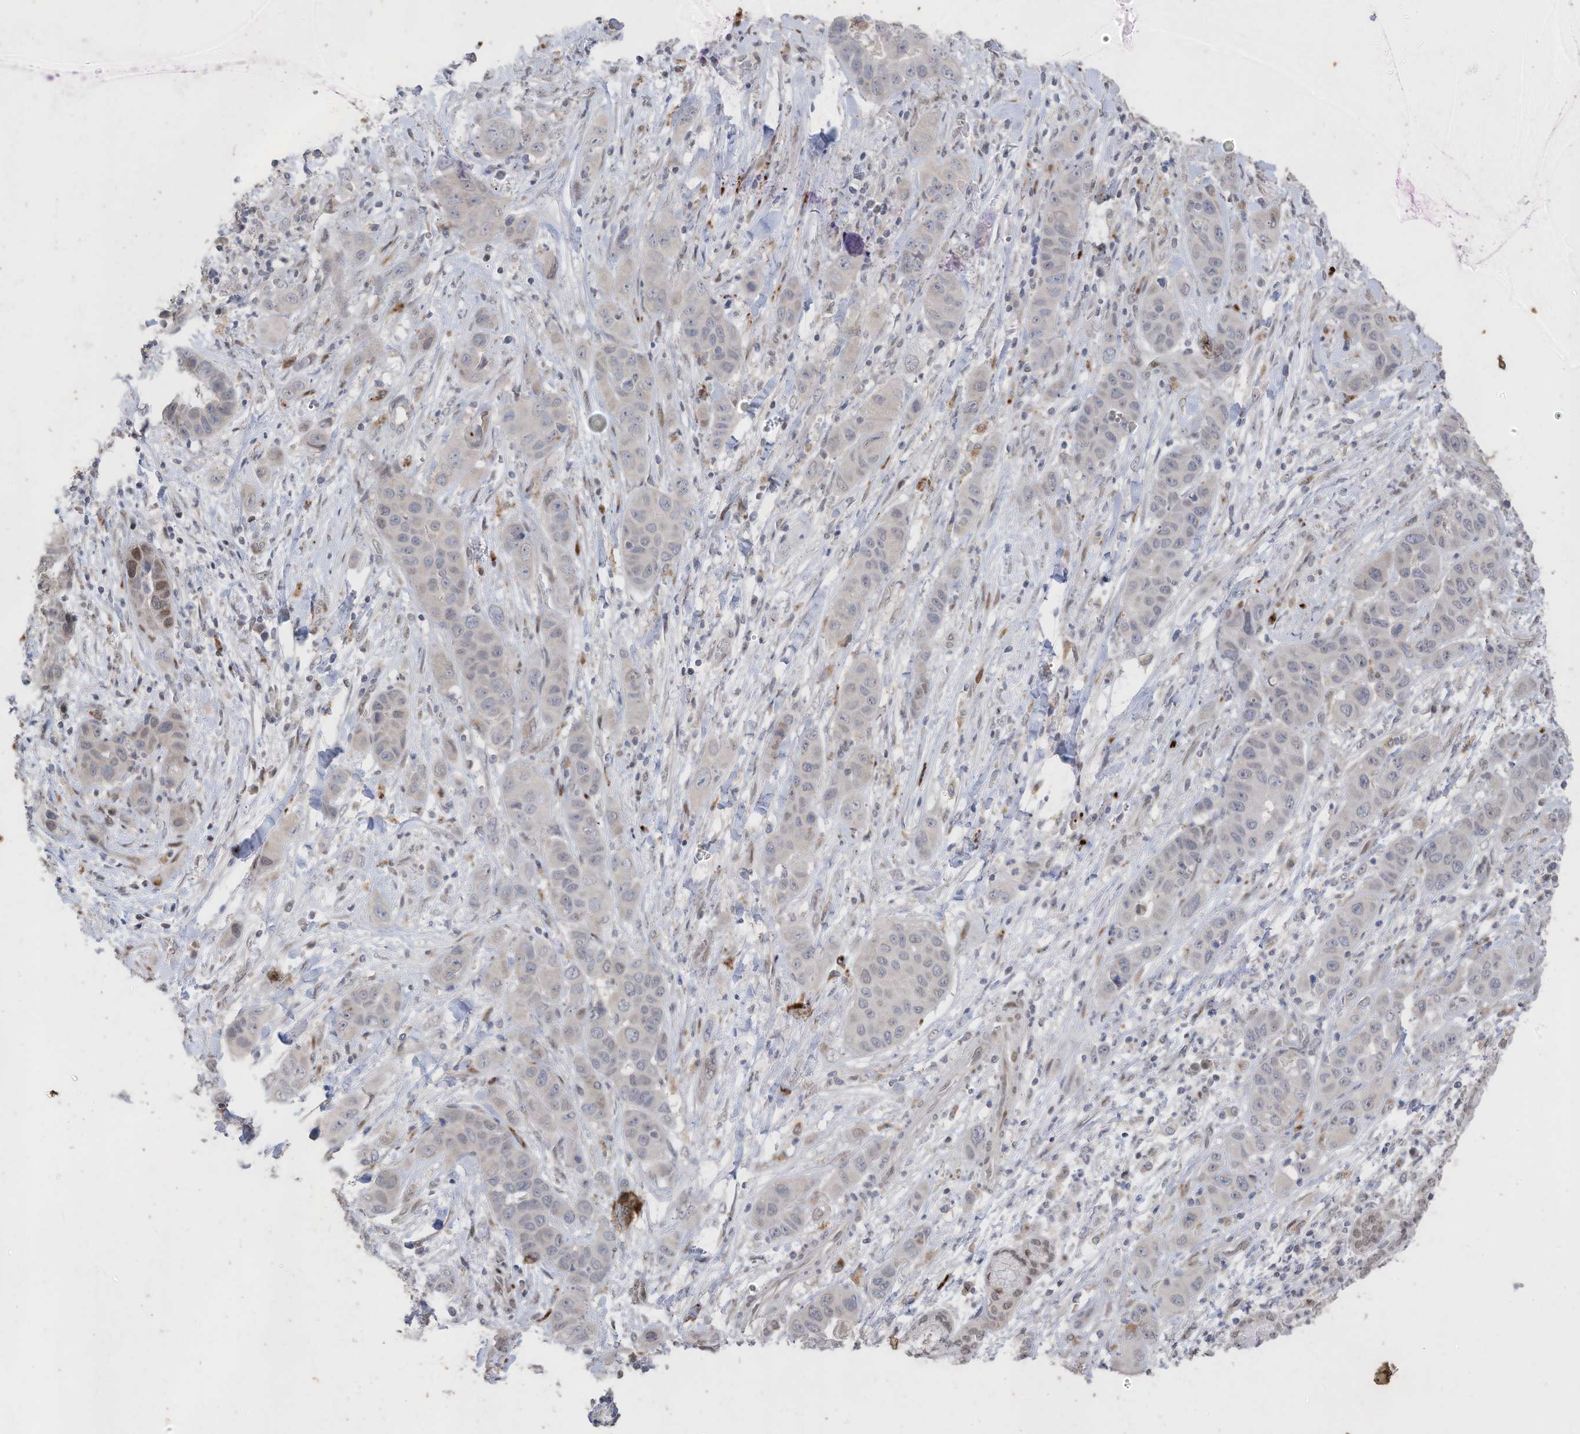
{"staining": {"intensity": "negative", "quantity": "none", "location": "none"}, "tissue": "liver cancer", "cell_type": "Tumor cells", "image_type": "cancer", "snomed": [{"axis": "morphology", "description": "Cholangiocarcinoma"}, {"axis": "topography", "description": "Liver"}], "caption": "This is a histopathology image of IHC staining of liver cancer (cholangiocarcinoma), which shows no expression in tumor cells.", "gene": "RABL3", "patient": {"sex": "female", "age": 52}}